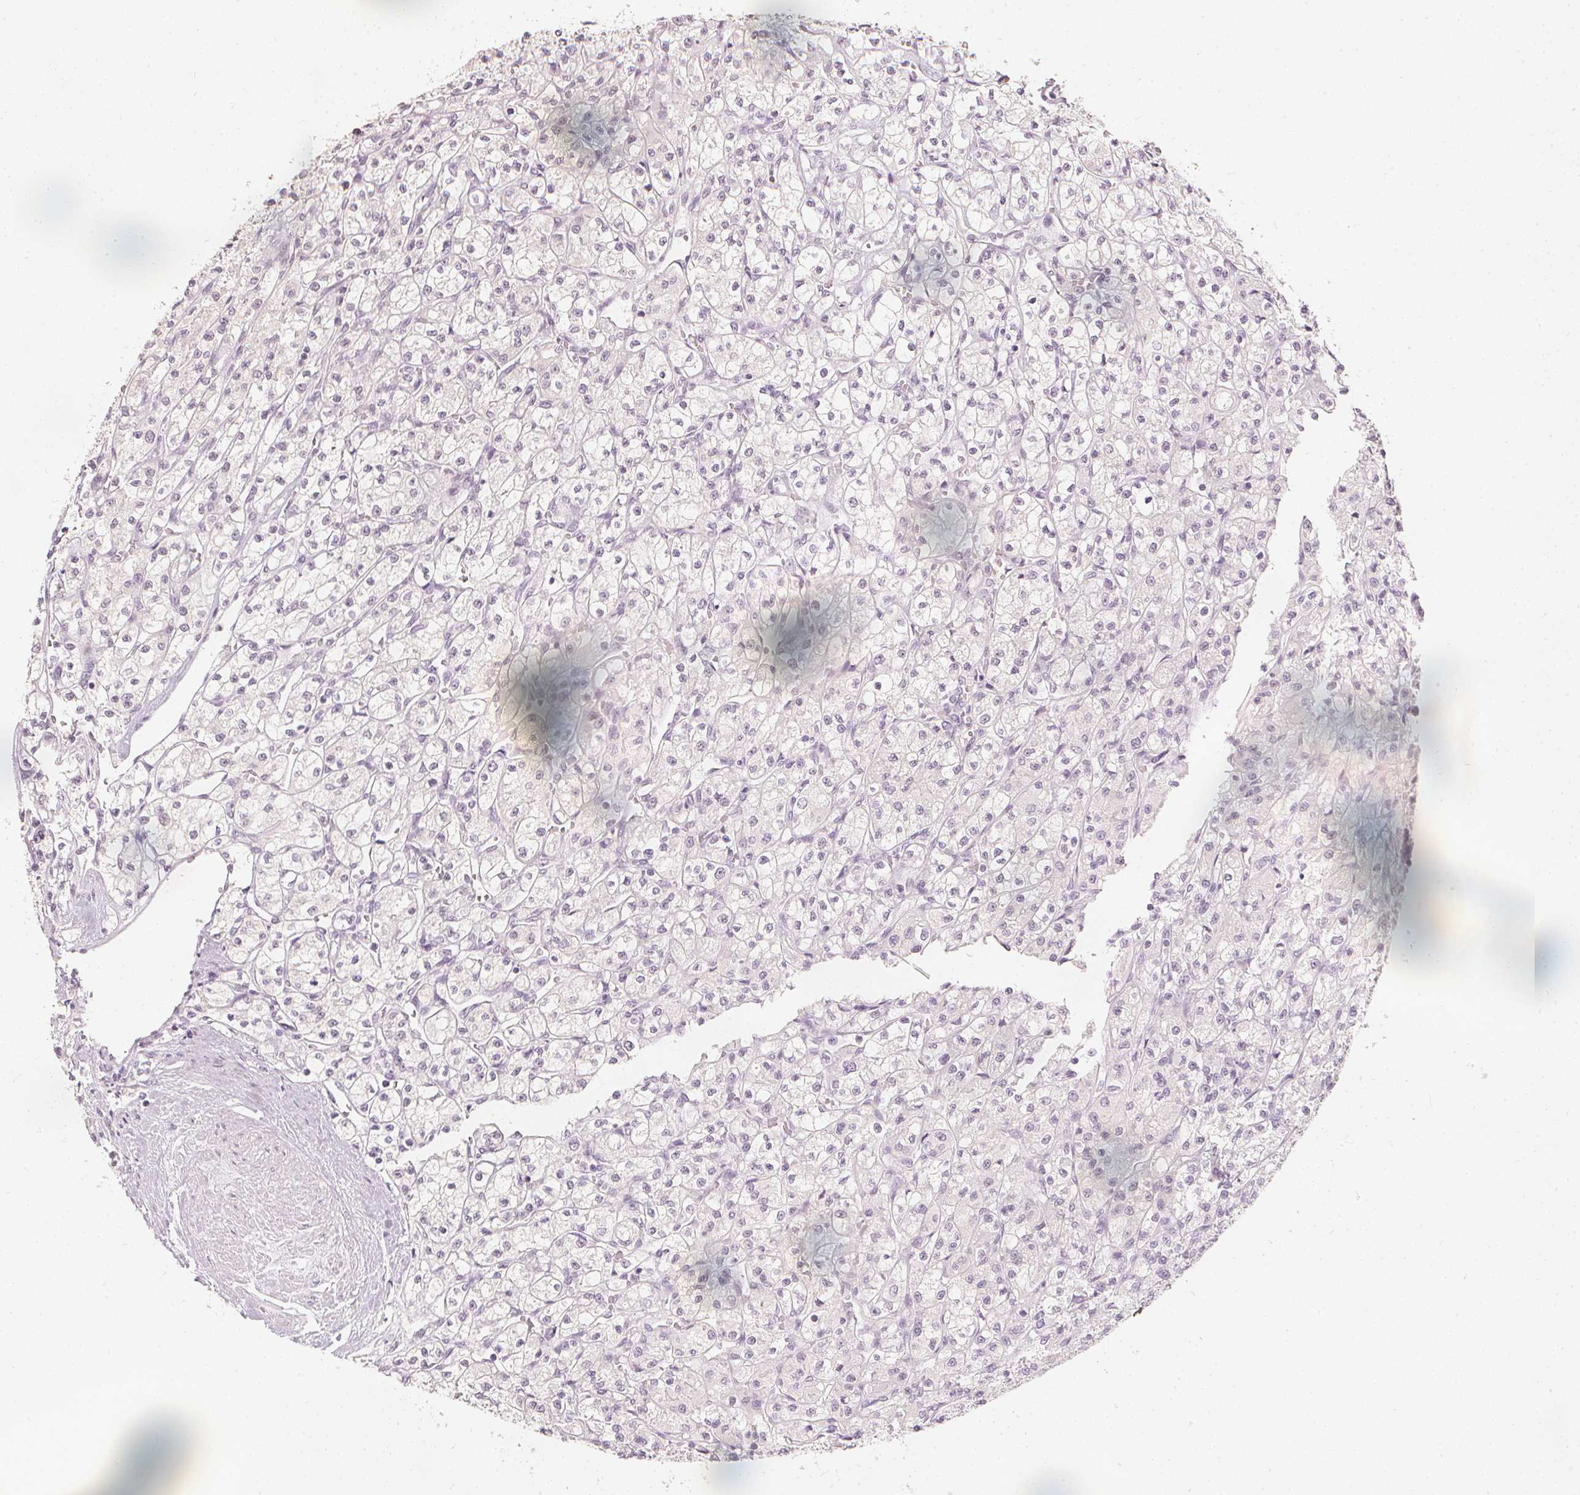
{"staining": {"intensity": "negative", "quantity": "none", "location": "none"}, "tissue": "renal cancer", "cell_type": "Tumor cells", "image_type": "cancer", "snomed": [{"axis": "morphology", "description": "Adenocarcinoma, NOS"}, {"axis": "topography", "description": "Kidney"}], "caption": "Histopathology image shows no protein expression in tumor cells of renal cancer (adenocarcinoma) tissue.", "gene": "CALB1", "patient": {"sex": "female", "age": 70}}